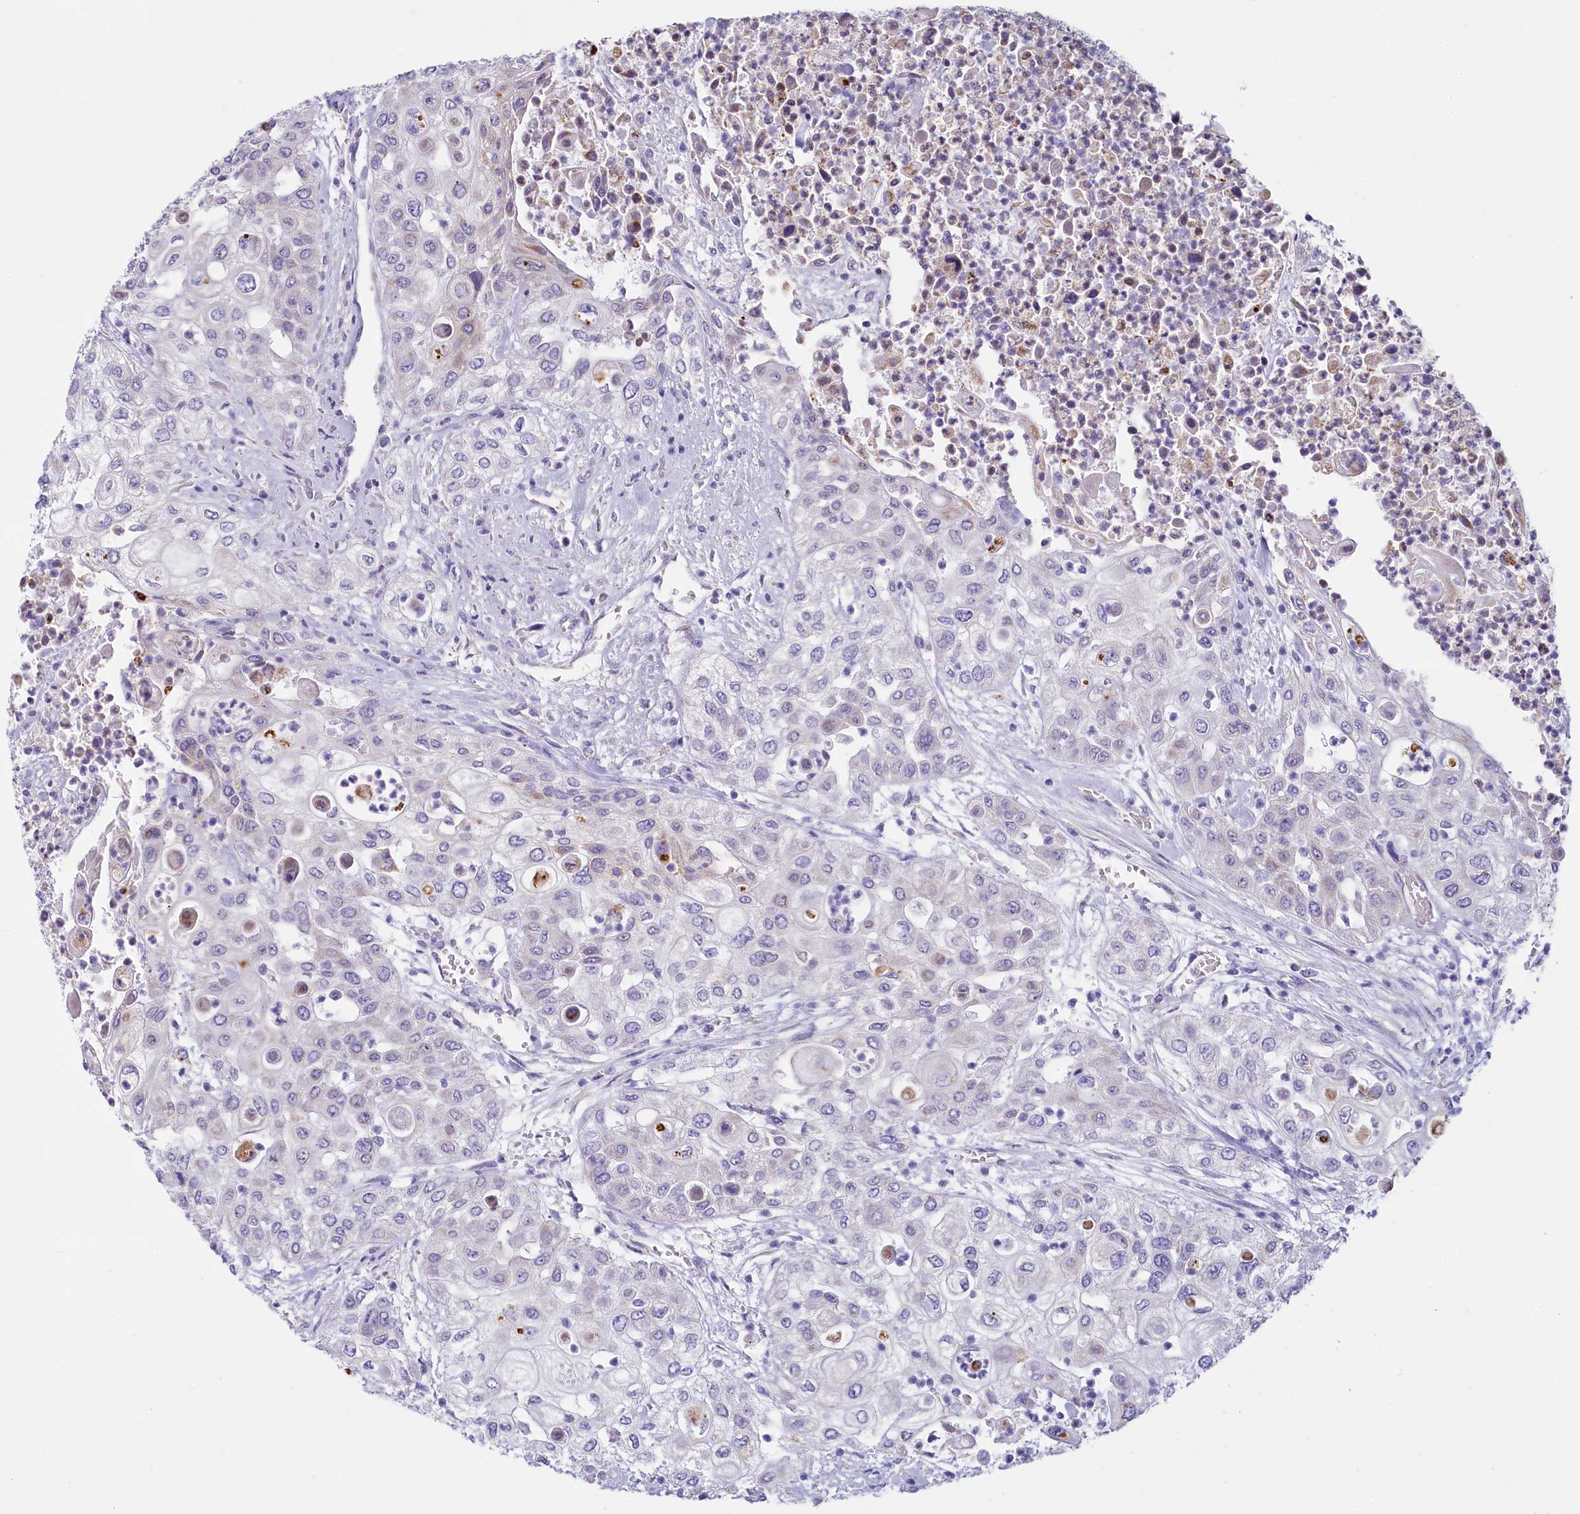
{"staining": {"intensity": "negative", "quantity": "none", "location": "none"}, "tissue": "urothelial cancer", "cell_type": "Tumor cells", "image_type": "cancer", "snomed": [{"axis": "morphology", "description": "Urothelial carcinoma, High grade"}, {"axis": "topography", "description": "Urinary bladder"}], "caption": "The IHC histopathology image has no significant positivity in tumor cells of high-grade urothelial carcinoma tissue.", "gene": "LMOD3", "patient": {"sex": "female", "age": 79}}